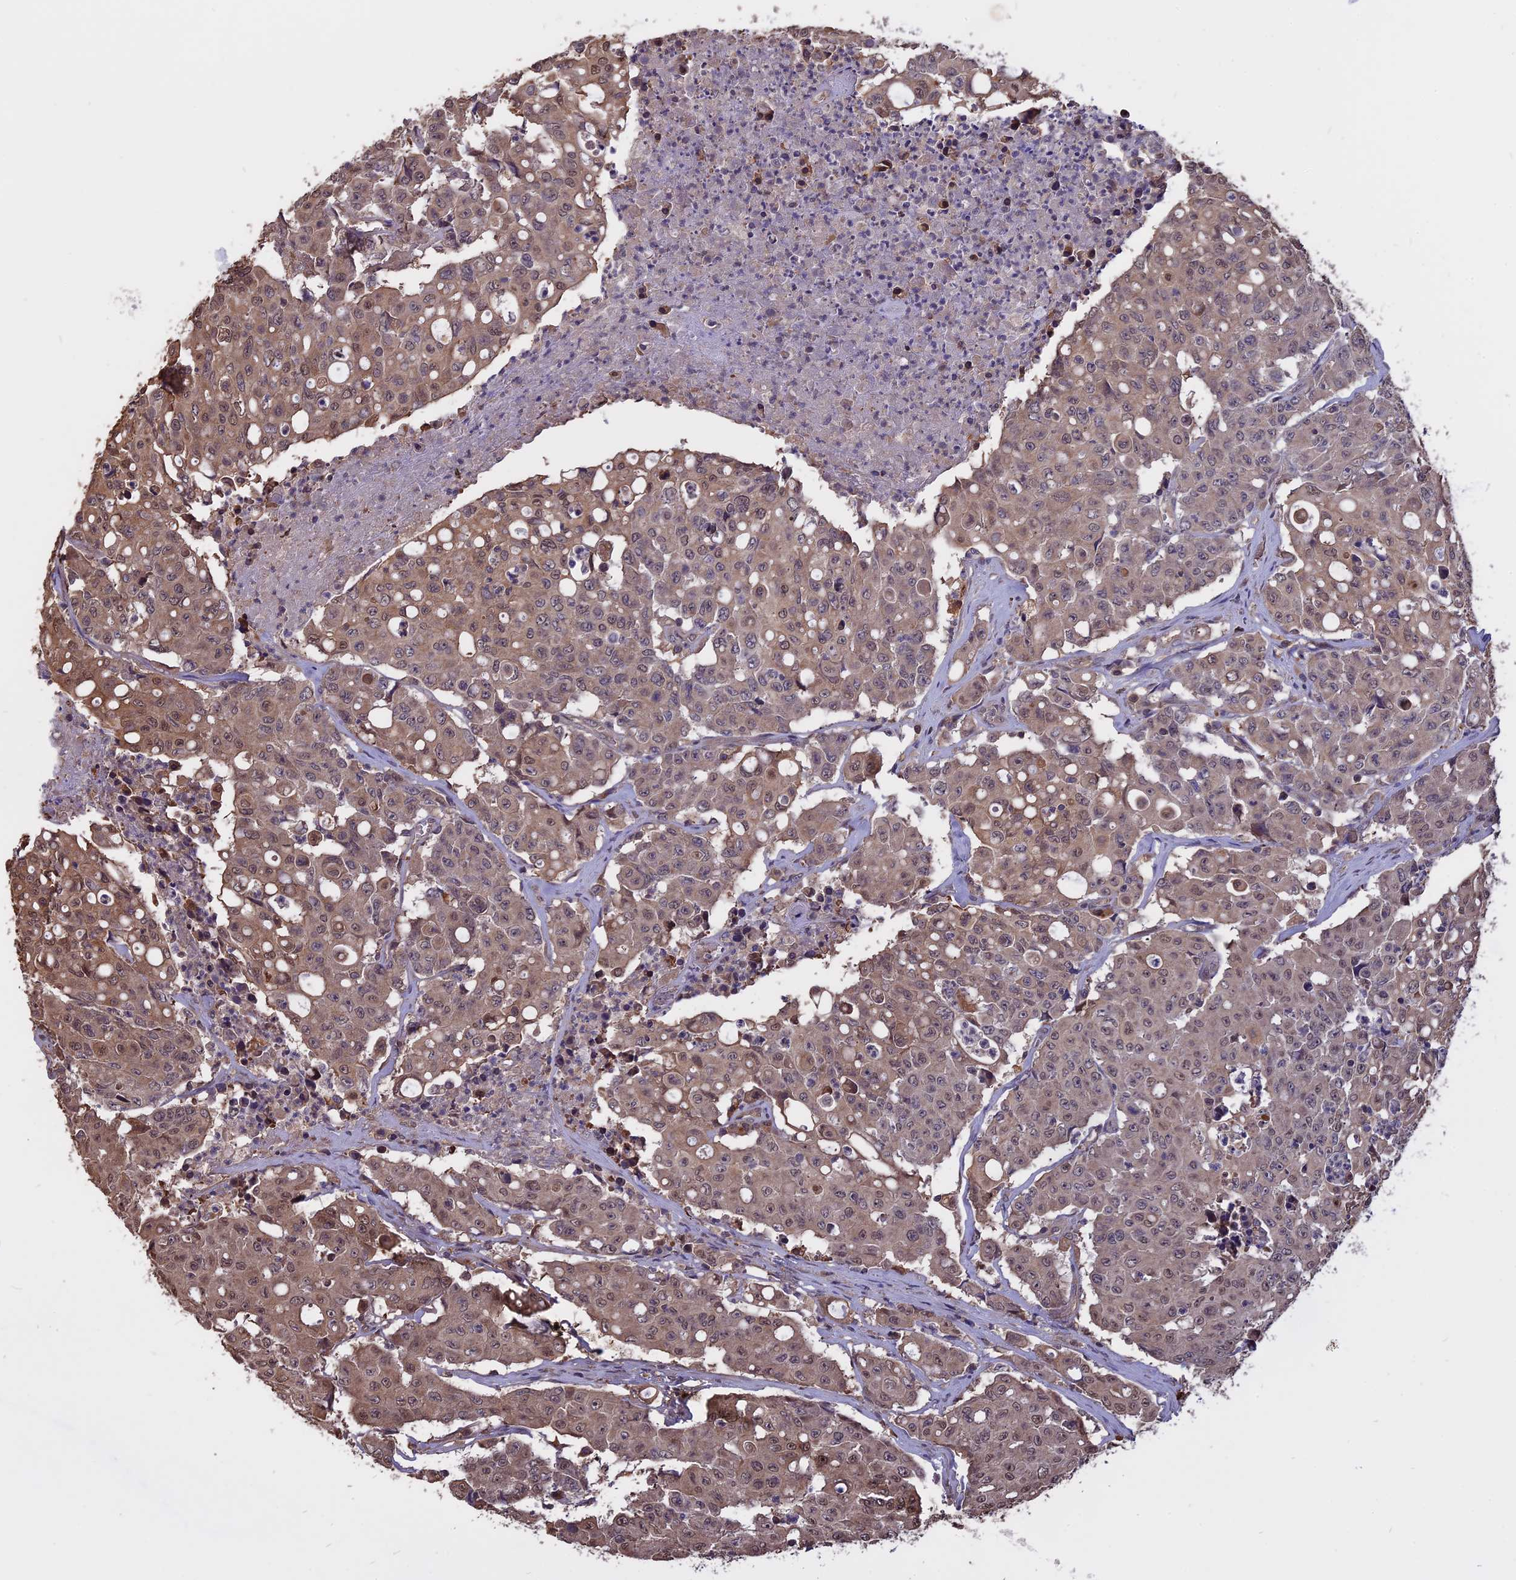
{"staining": {"intensity": "weak", "quantity": ">75%", "location": "cytoplasmic/membranous,nuclear"}, "tissue": "colorectal cancer", "cell_type": "Tumor cells", "image_type": "cancer", "snomed": [{"axis": "morphology", "description": "Adenocarcinoma, NOS"}, {"axis": "topography", "description": "Colon"}], "caption": "Immunohistochemical staining of adenocarcinoma (colorectal) displays low levels of weak cytoplasmic/membranous and nuclear protein expression in approximately >75% of tumor cells.", "gene": "CARMIL2", "patient": {"sex": "male", "age": 51}}